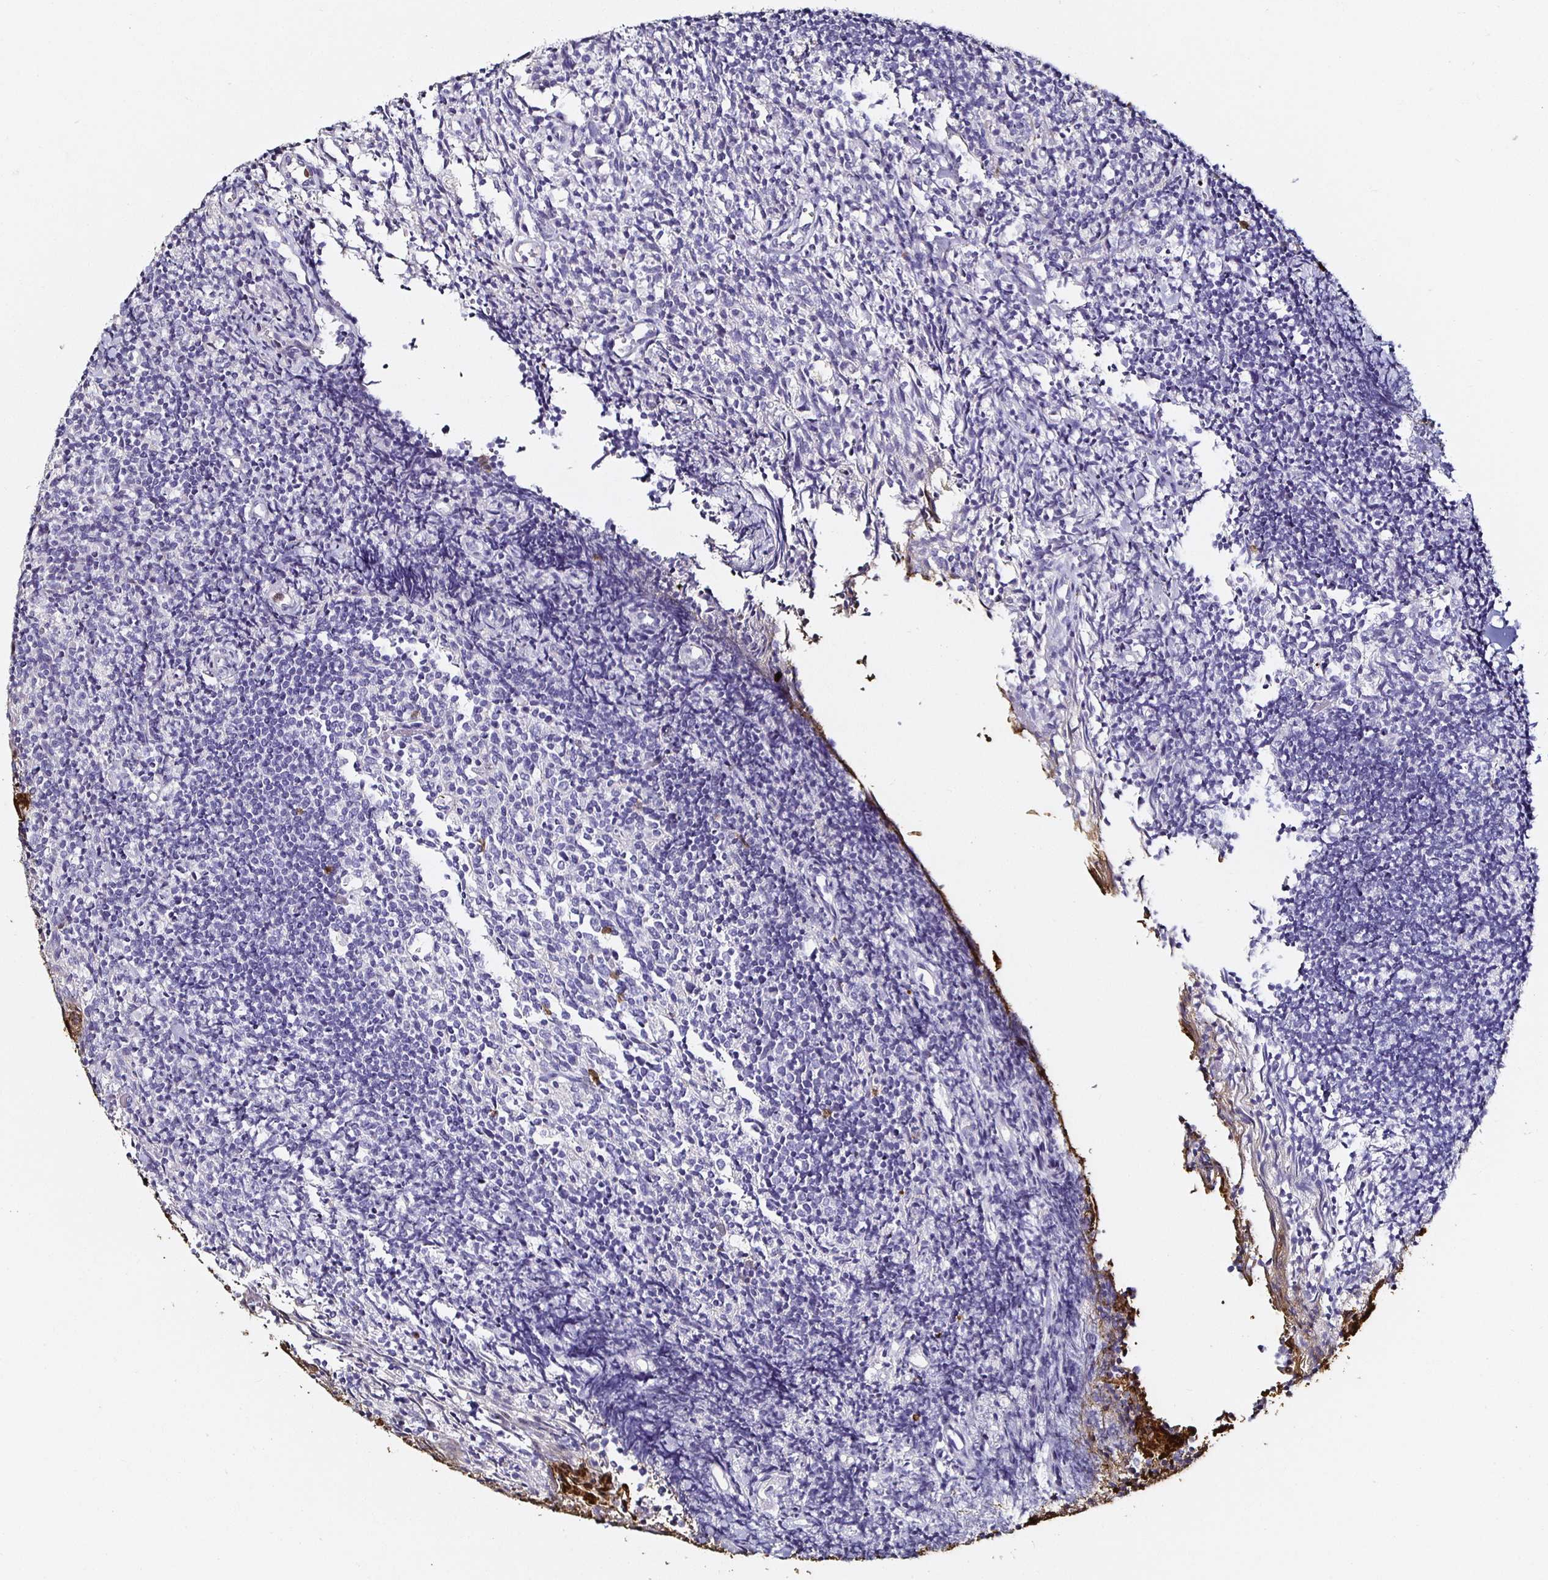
{"staining": {"intensity": "negative", "quantity": "none", "location": "none"}, "tissue": "tonsil", "cell_type": "Germinal center cells", "image_type": "normal", "snomed": [{"axis": "morphology", "description": "Normal tissue, NOS"}, {"axis": "topography", "description": "Tonsil"}], "caption": "Germinal center cells show no significant protein staining in normal tonsil.", "gene": "TLR4", "patient": {"sex": "female", "age": 10}}